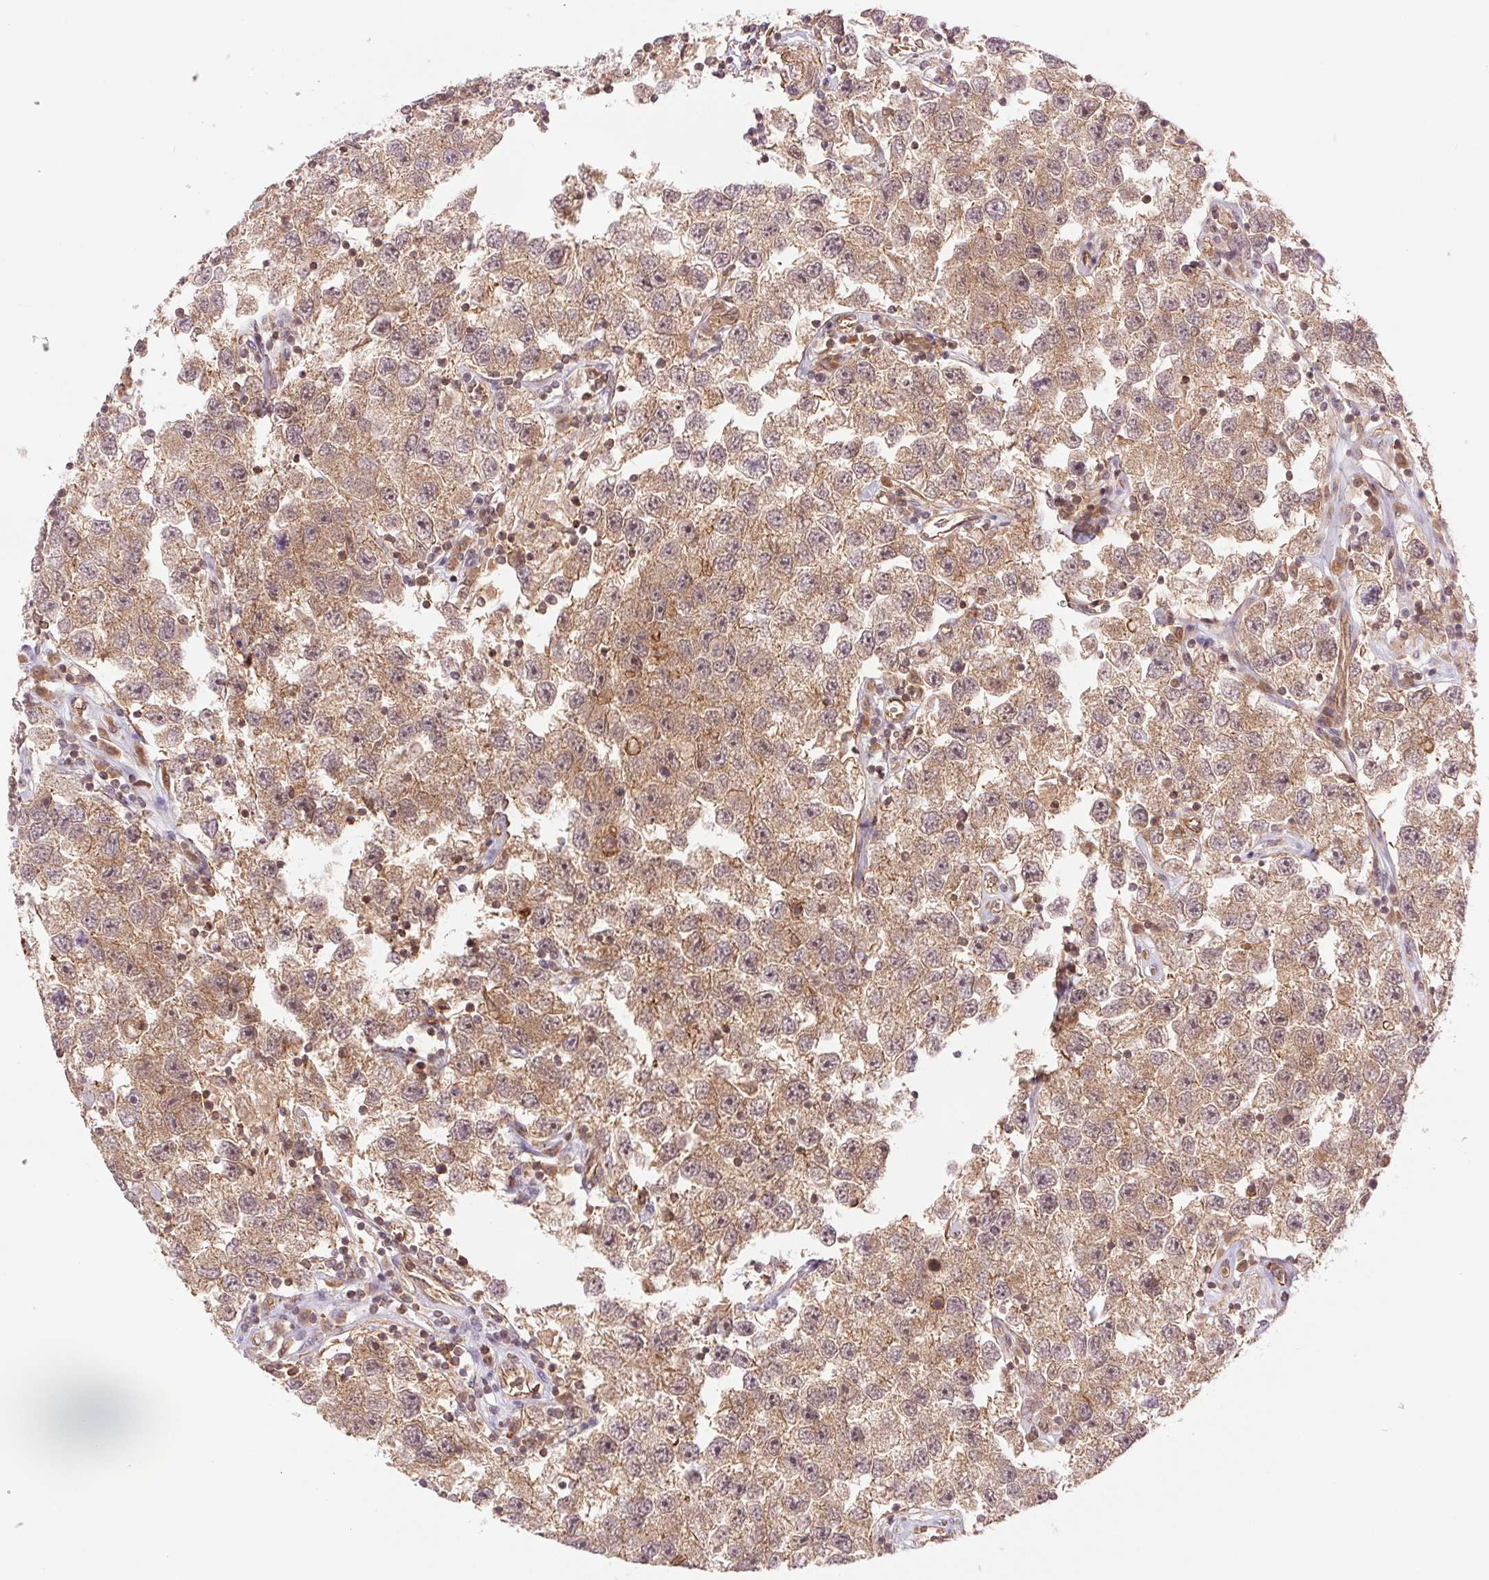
{"staining": {"intensity": "moderate", "quantity": ">75%", "location": "cytoplasmic/membranous"}, "tissue": "testis cancer", "cell_type": "Tumor cells", "image_type": "cancer", "snomed": [{"axis": "morphology", "description": "Seminoma, NOS"}, {"axis": "topography", "description": "Testis"}], "caption": "Brown immunohistochemical staining in seminoma (testis) reveals moderate cytoplasmic/membranous expression in approximately >75% of tumor cells.", "gene": "STARD7", "patient": {"sex": "male", "age": 26}}